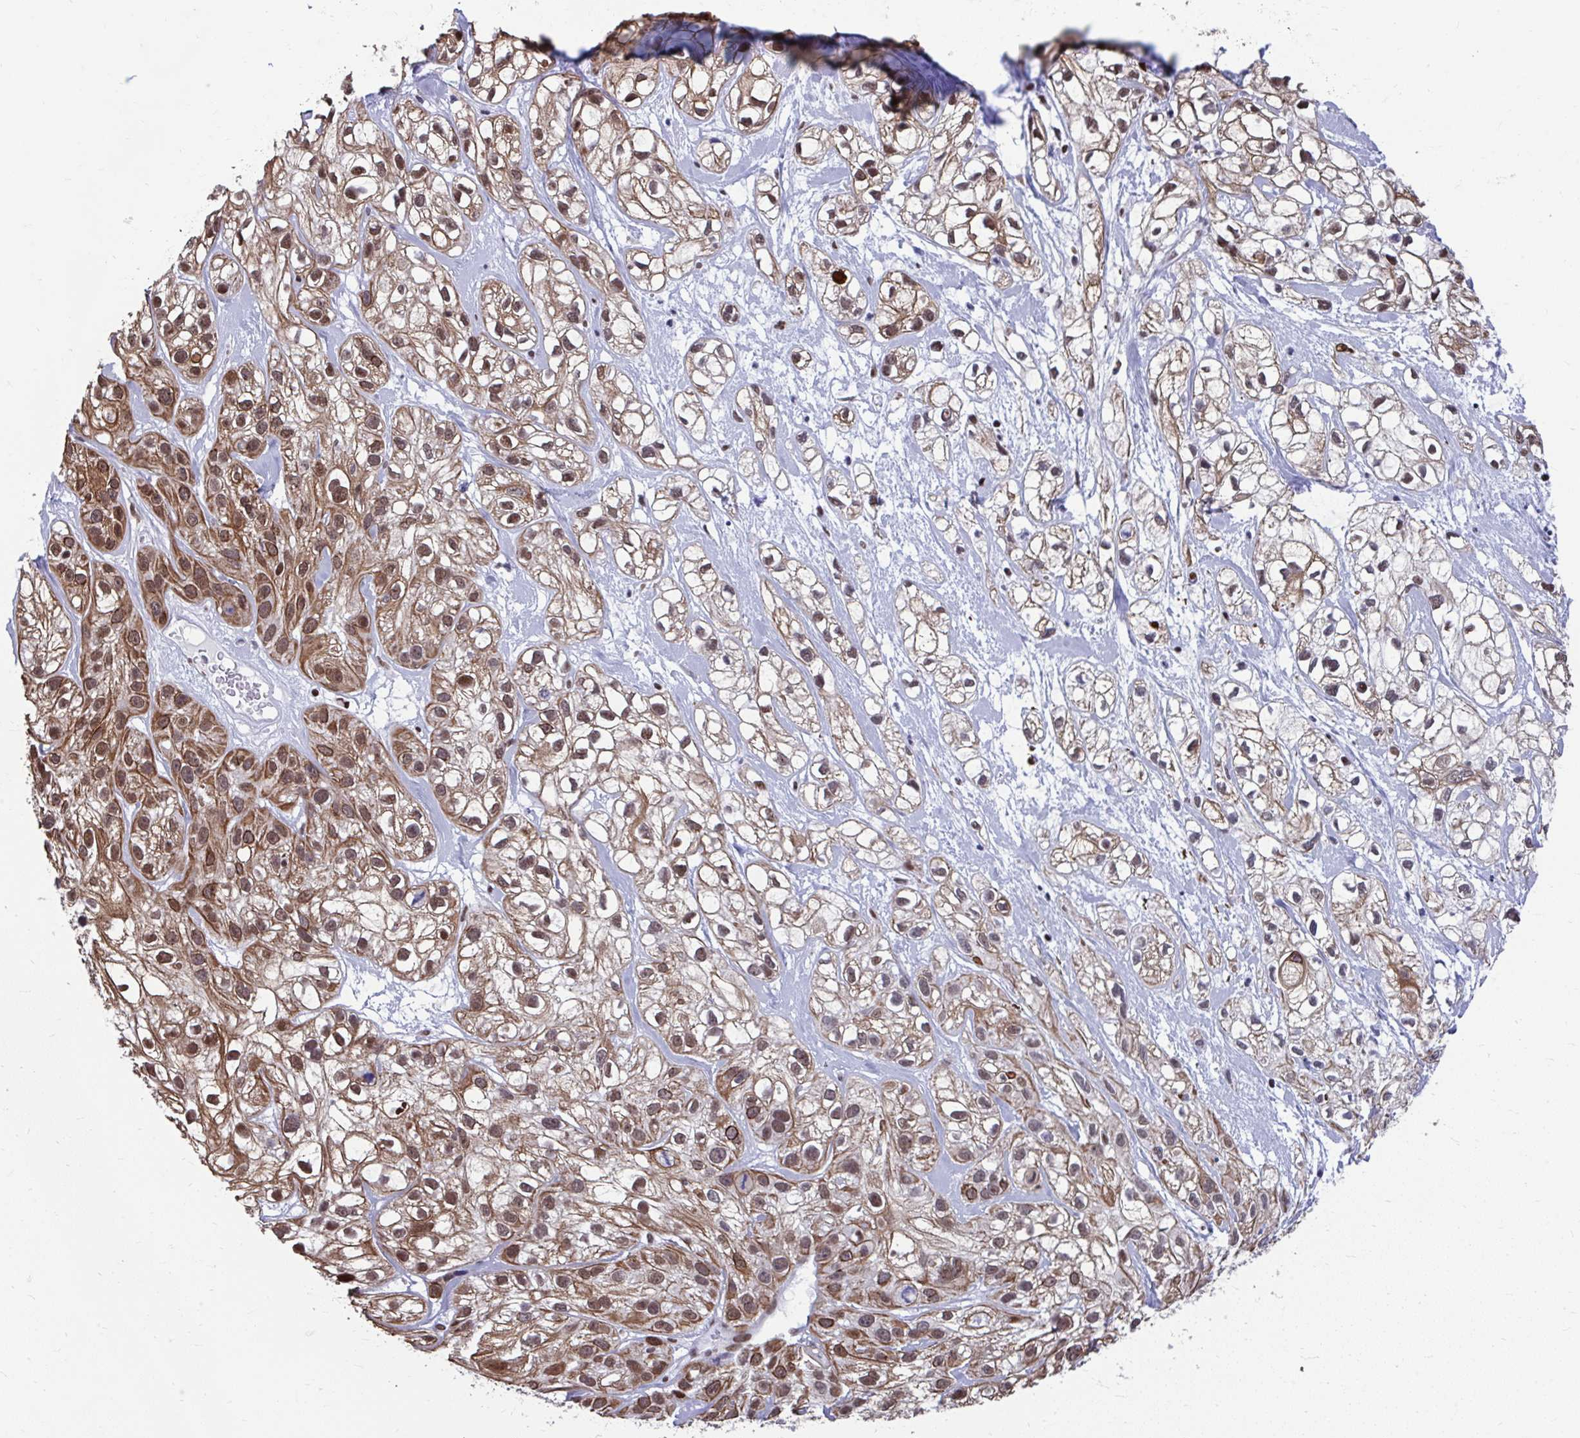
{"staining": {"intensity": "moderate", "quantity": ">75%", "location": "cytoplasmic/membranous,nuclear"}, "tissue": "skin cancer", "cell_type": "Tumor cells", "image_type": "cancer", "snomed": [{"axis": "morphology", "description": "Squamous cell carcinoma, NOS"}, {"axis": "topography", "description": "Skin"}], "caption": "A histopathology image of human squamous cell carcinoma (skin) stained for a protein exhibits moderate cytoplasmic/membranous and nuclear brown staining in tumor cells.", "gene": "SLC35C2", "patient": {"sex": "male", "age": 82}}